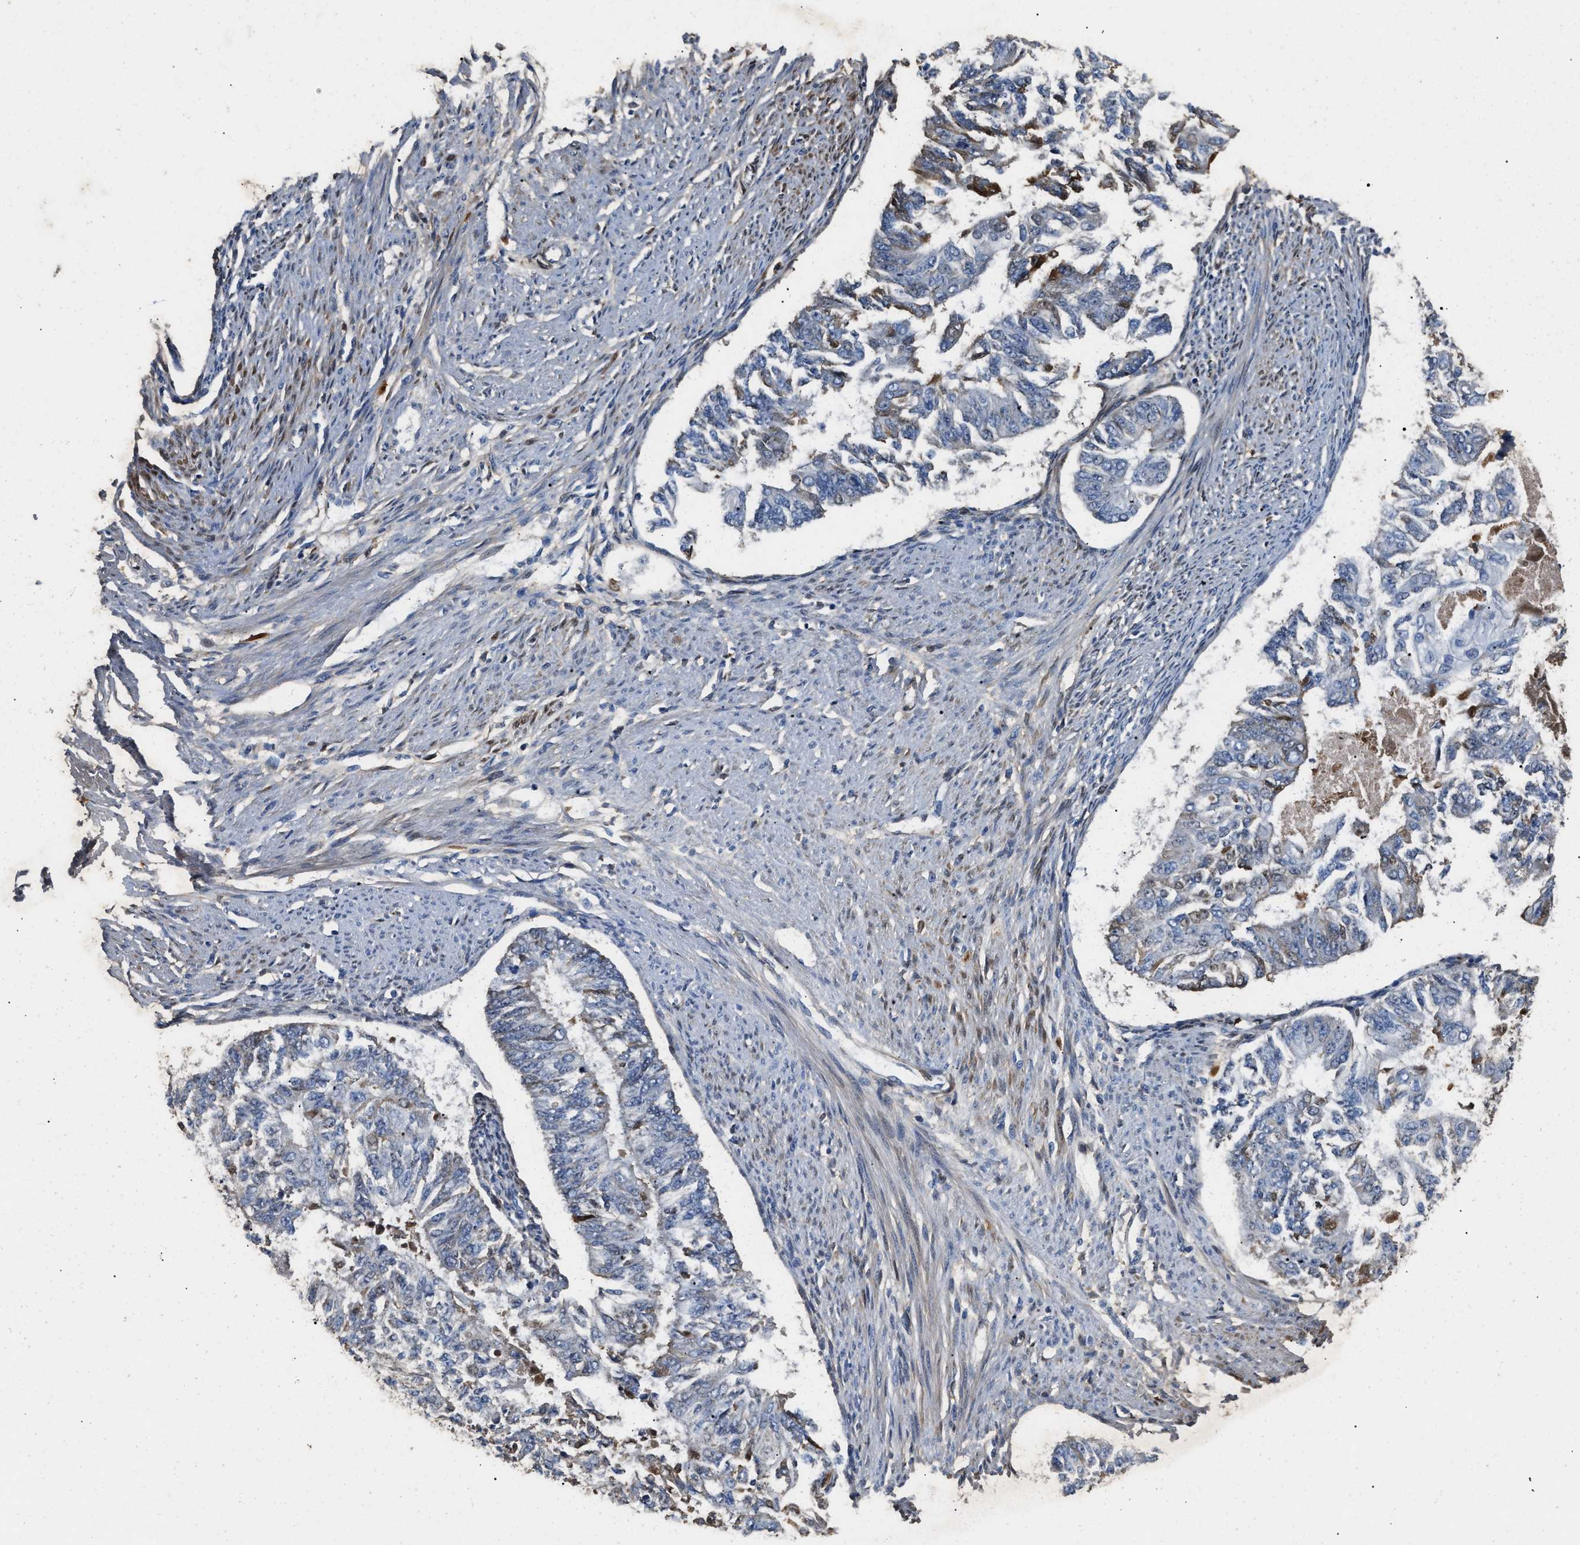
{"staining": {"intensity": "weak", "quantity": "<25%", "location": "cytoplasmic/membranous"}, "tissue": "endometrial cancer", "cell_type": "Tumor cells", "image_type": "cancer", "snomed": [{"axis": "morphology", "description": "Adenocarcinoma, NOS"}, {"axis": "topography", "description": "Endometrium"}], "caption": "Tumor cells show no significant protein expression in adenocarcinoma (endometrial).", "gene": "C3", "patient": {"sex": "female", "age": 32}}